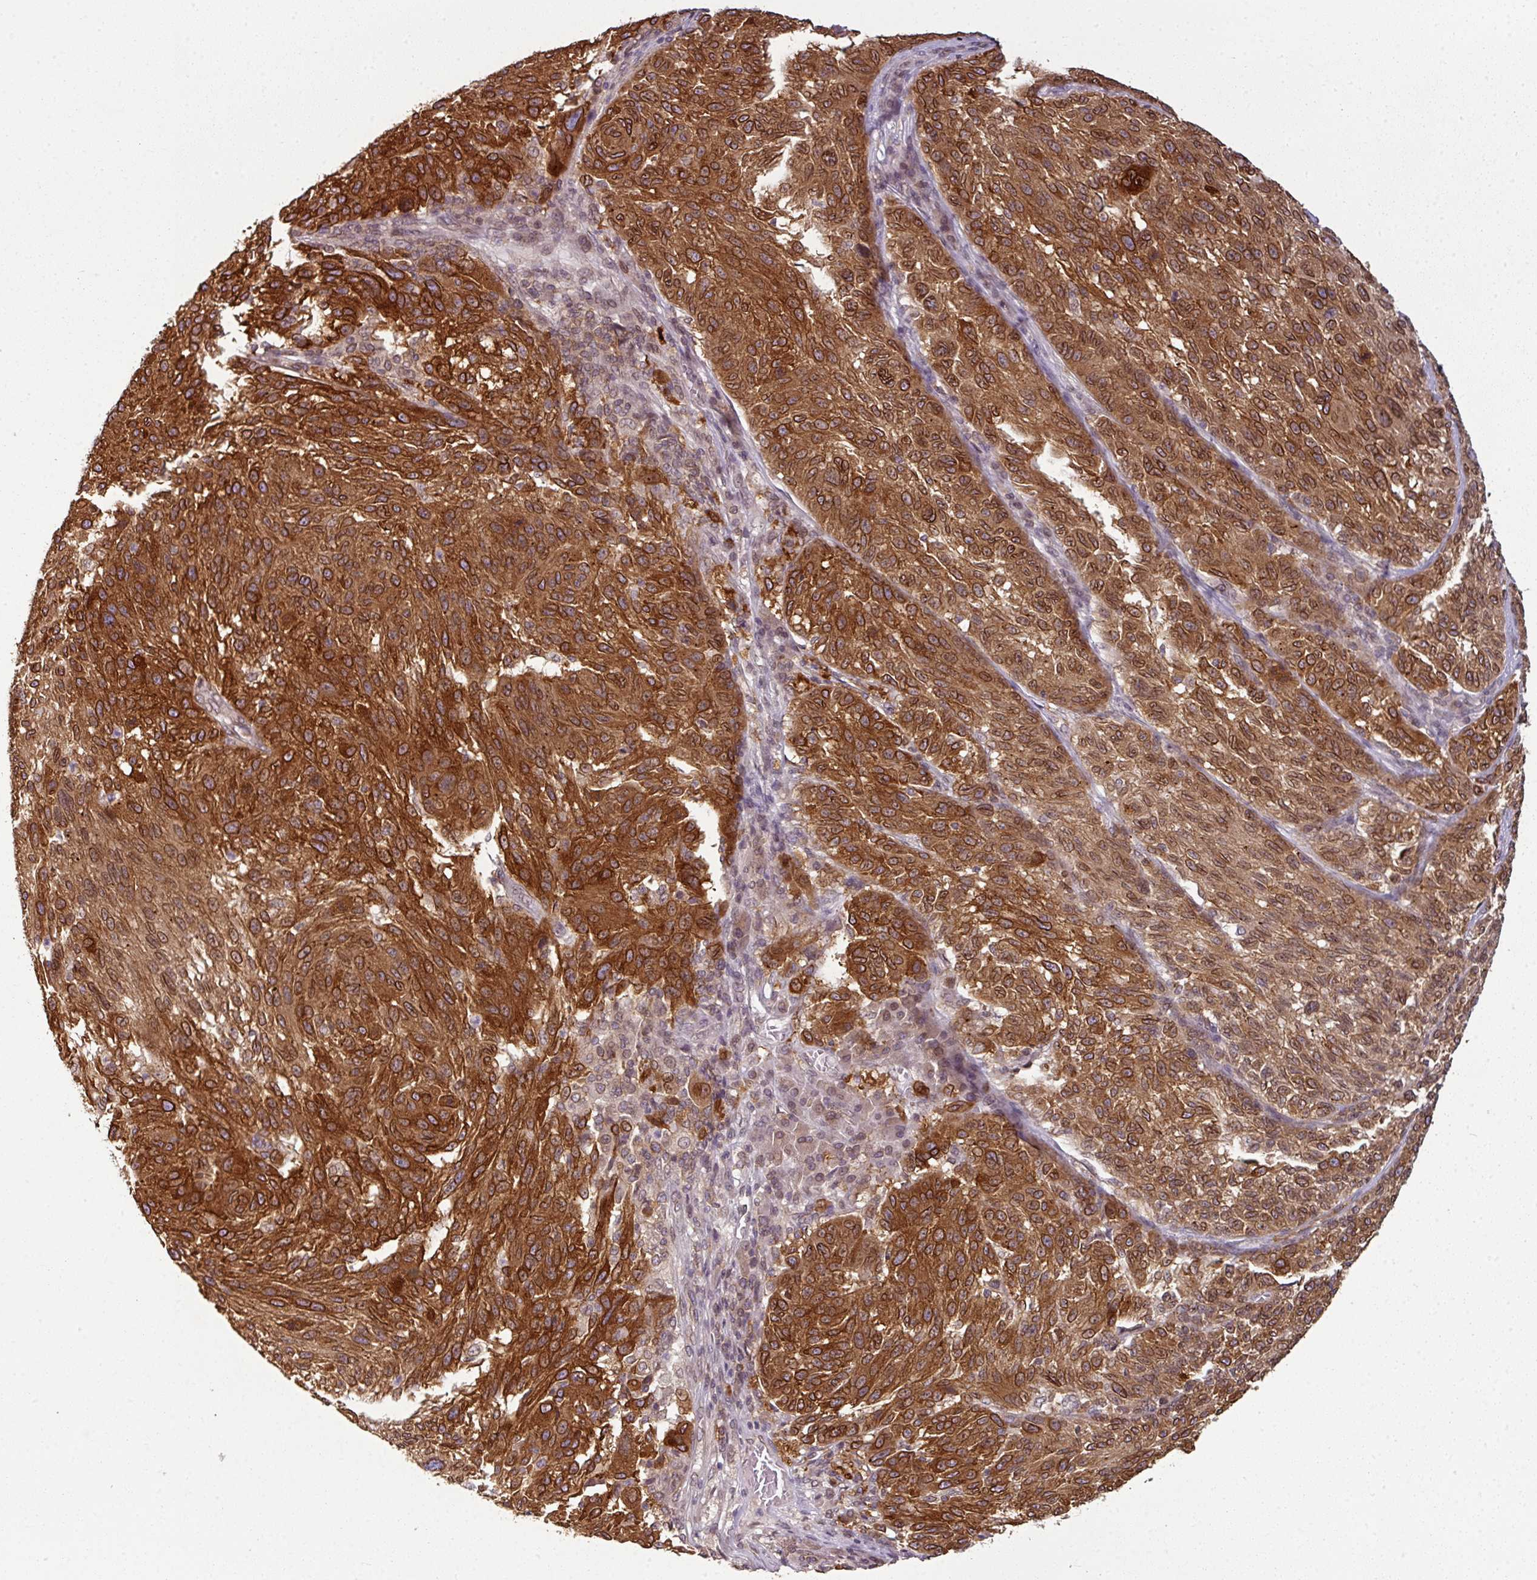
{"staining": {"intensity": "strong", "quantity": ">75%", "location": "cytoplasmic/membranous,nuclear"}, "tissue": "melanoma", "cell_type": "Tumor cells", "image_type": "cancer", "snomed": [{"axis": "morphology", "description": "Malignant melanoma, NOS"}, {"axis": "topography", "description": "Skin"}], "caption": "This histopathology image displays immunohistochemistry (IHC) staining of human malignant melanoma, with high strong cytoplasmic/membranous and nuclear staining in about >75% of tumor cells.", "gene": "RANGAP1", "patient": {"sex": "male", "age": 53}}